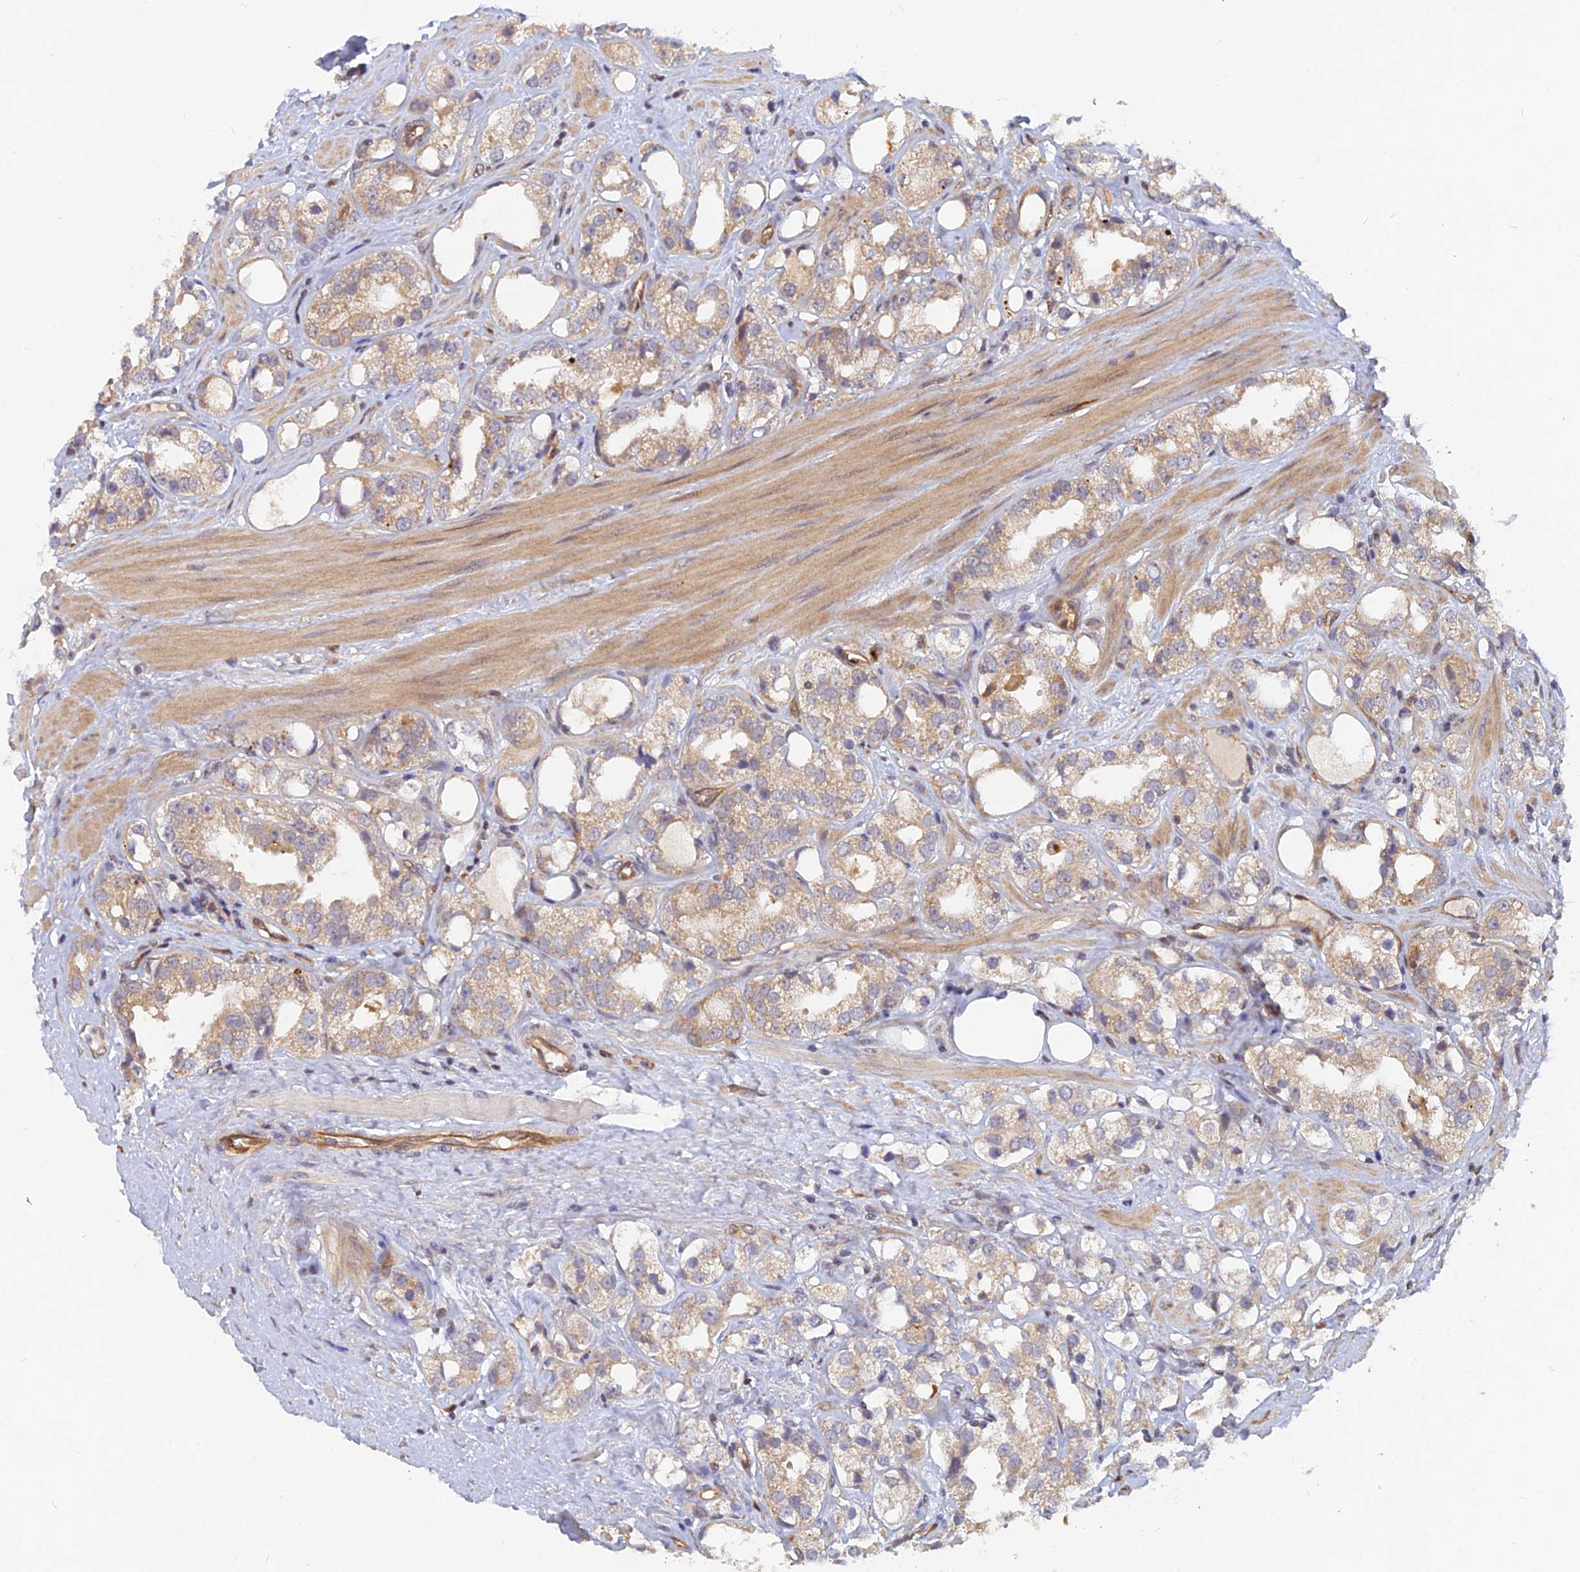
{"staining": {"intensity": "moderate", "quantity": ">75%", "location": "cytoplasmic/membranous"}, "tissue": "prostate cancer", "cell_type": "Tumor cells", "image_type": "cancer", "snomed": [{"axis": "morphology", "description": "Adenocarcinoma, NOS"}, {"axis": "topography", "description": "Prostate"}], "caption": "Immunohistochemistry of human prostate adenocarcinoma shows medium levels of moderate cytoplasmic/membranous staining in approximately >75% of tumor cells.", "gene": "ARL2BP", "patient": {"sex": "male", "age": 79}}